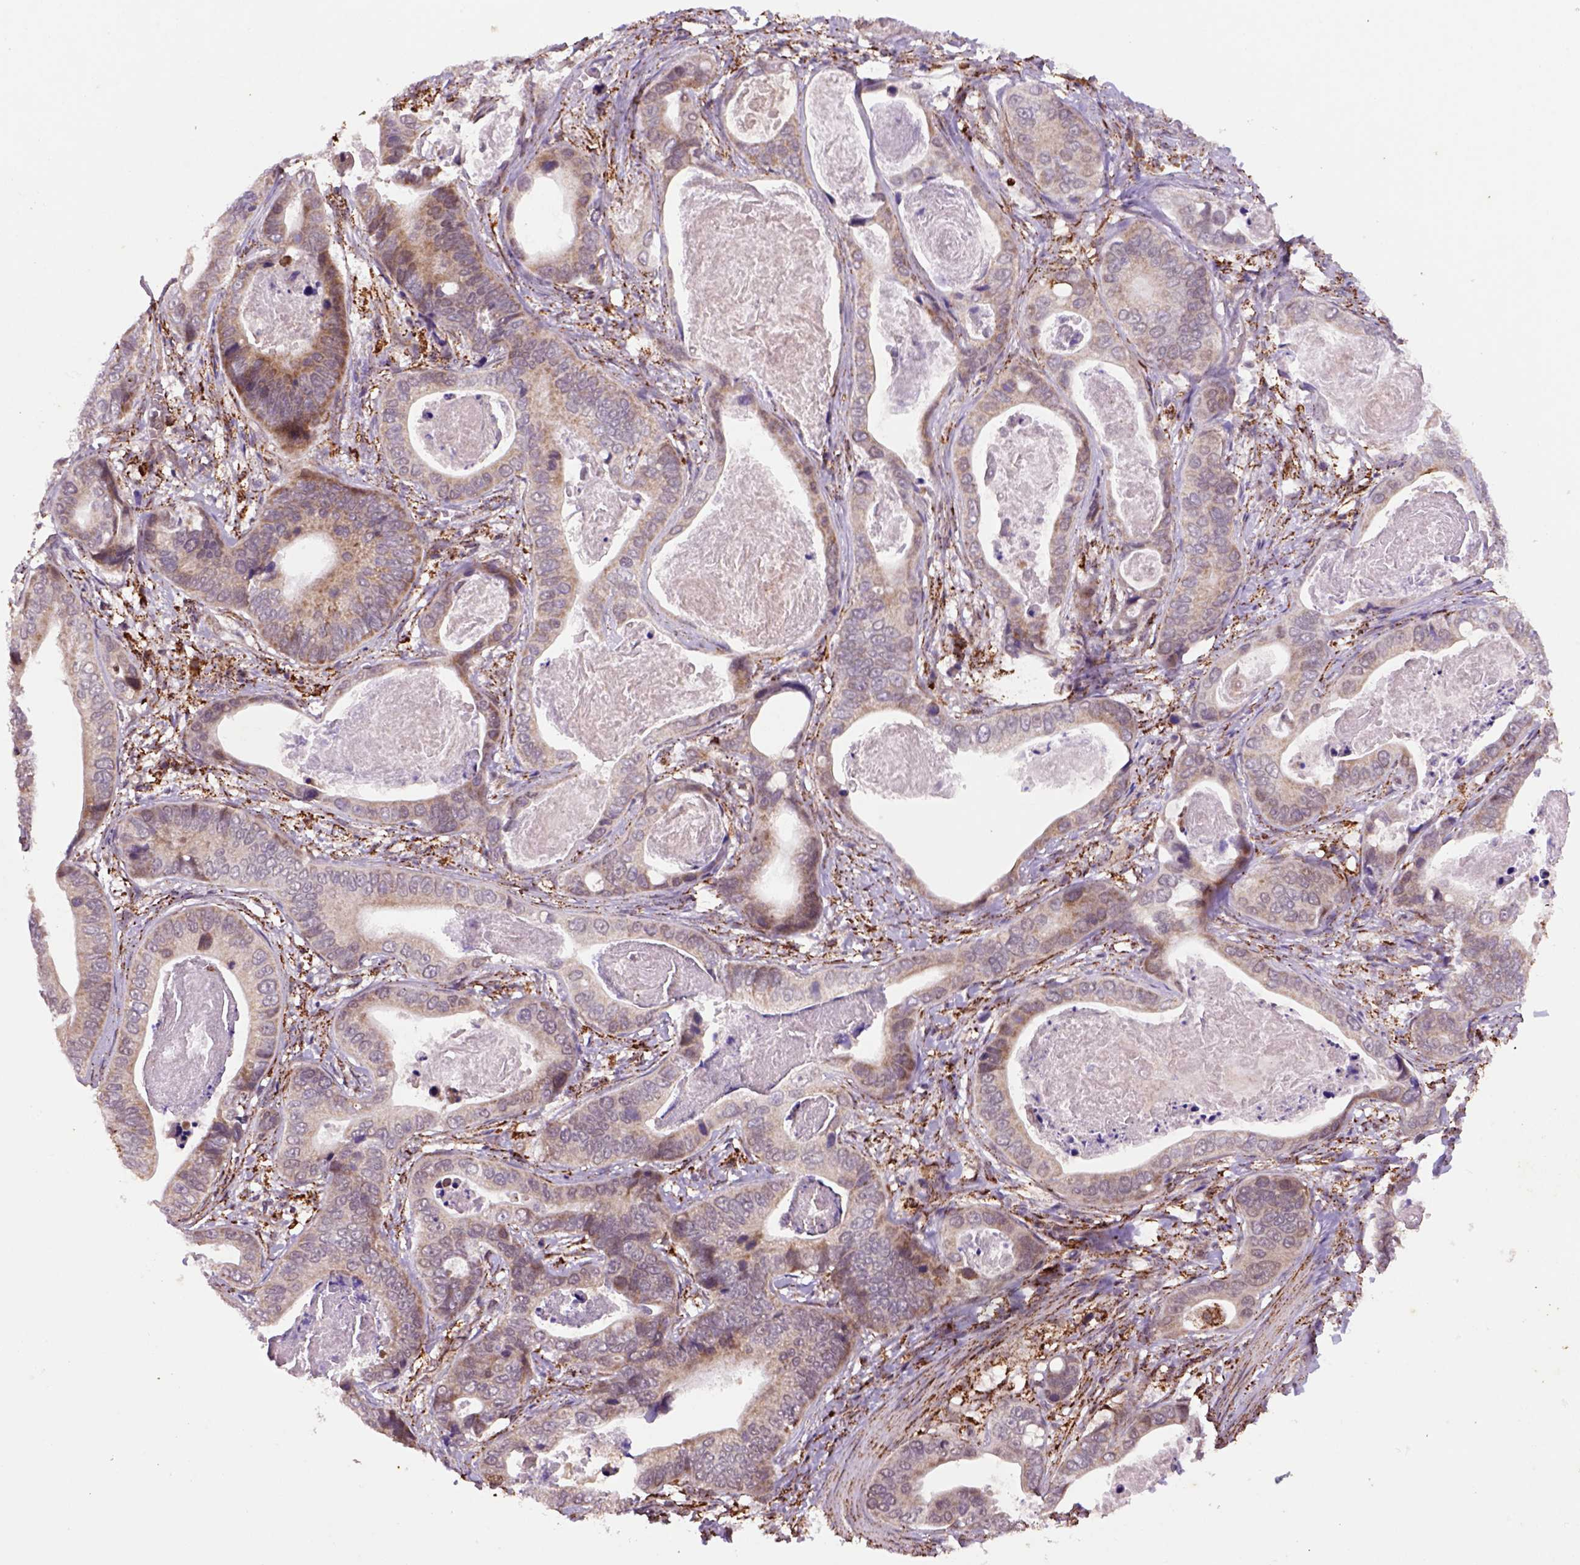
{"staining": {"intensity": "moderate", "quantity": "25%-75%", "location": "cytoplasmic/membranous"}, "tissue": "stomach cancer", "cell_type": "Tumor cells", "image_type": "cancer", "snomed": [{"axis": "morphology", "description": "Adenocarcinoma, NOS"}, {"axis": "topography", "description": "Stomach"}], "caption": "Tumor cells demonstrate medium levels of moderate cytoplasmic/membranous expression in approximately 25%-75% of cells in stomach cancer. (Stains: DAB (3,3'-diaminobenzidine) in brown, nuclei in blue, Microscopy: brightfield microscopy at high magnification).", "gene": "FZD7", "patient": {"sex": "male", "age": 84}}